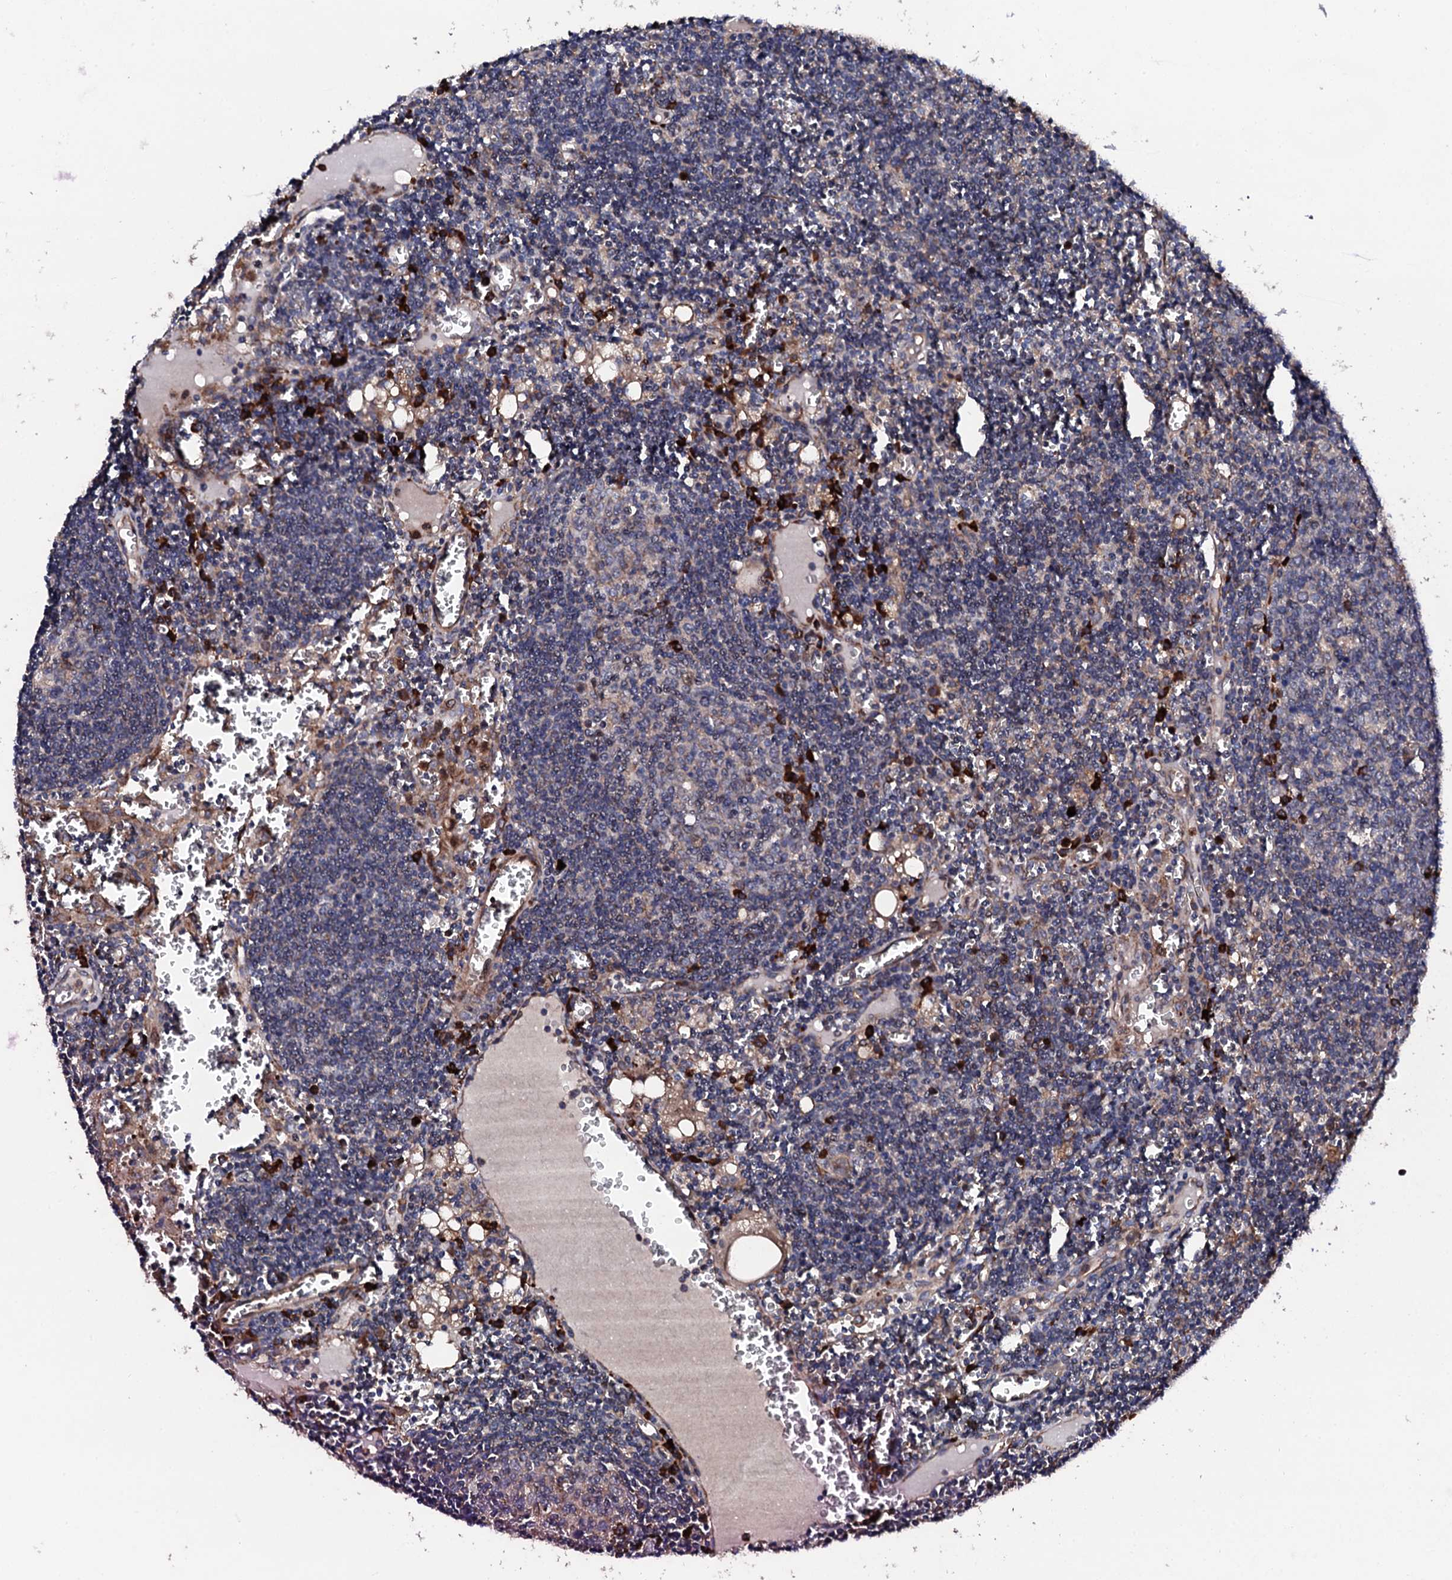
{"staining": {"intensity": "strong", "quantity": "<25%", "location": "cytoplasmic/membranous"}, "tissue": "lymph node", "cell_type": "Germinal center cells", "image_type": "normal", "snomed": [{"axis": "morphology", "description": "Normal tissue, NOS"}, {"axis": "topography", "description": "Lymph node"}], "caption": "Protein analysis of benign lymph node exhibits strong cytoplasmic/membranous staining in about <25% of germinal center cells. The staining was performed using DAB to visualize the protein expression in brown, while the nuclei were stained in blue with hematoxylin (Magnification: 20x).", "gene": "LIPT2", "patient": {"sex": "female", "age": 73}}